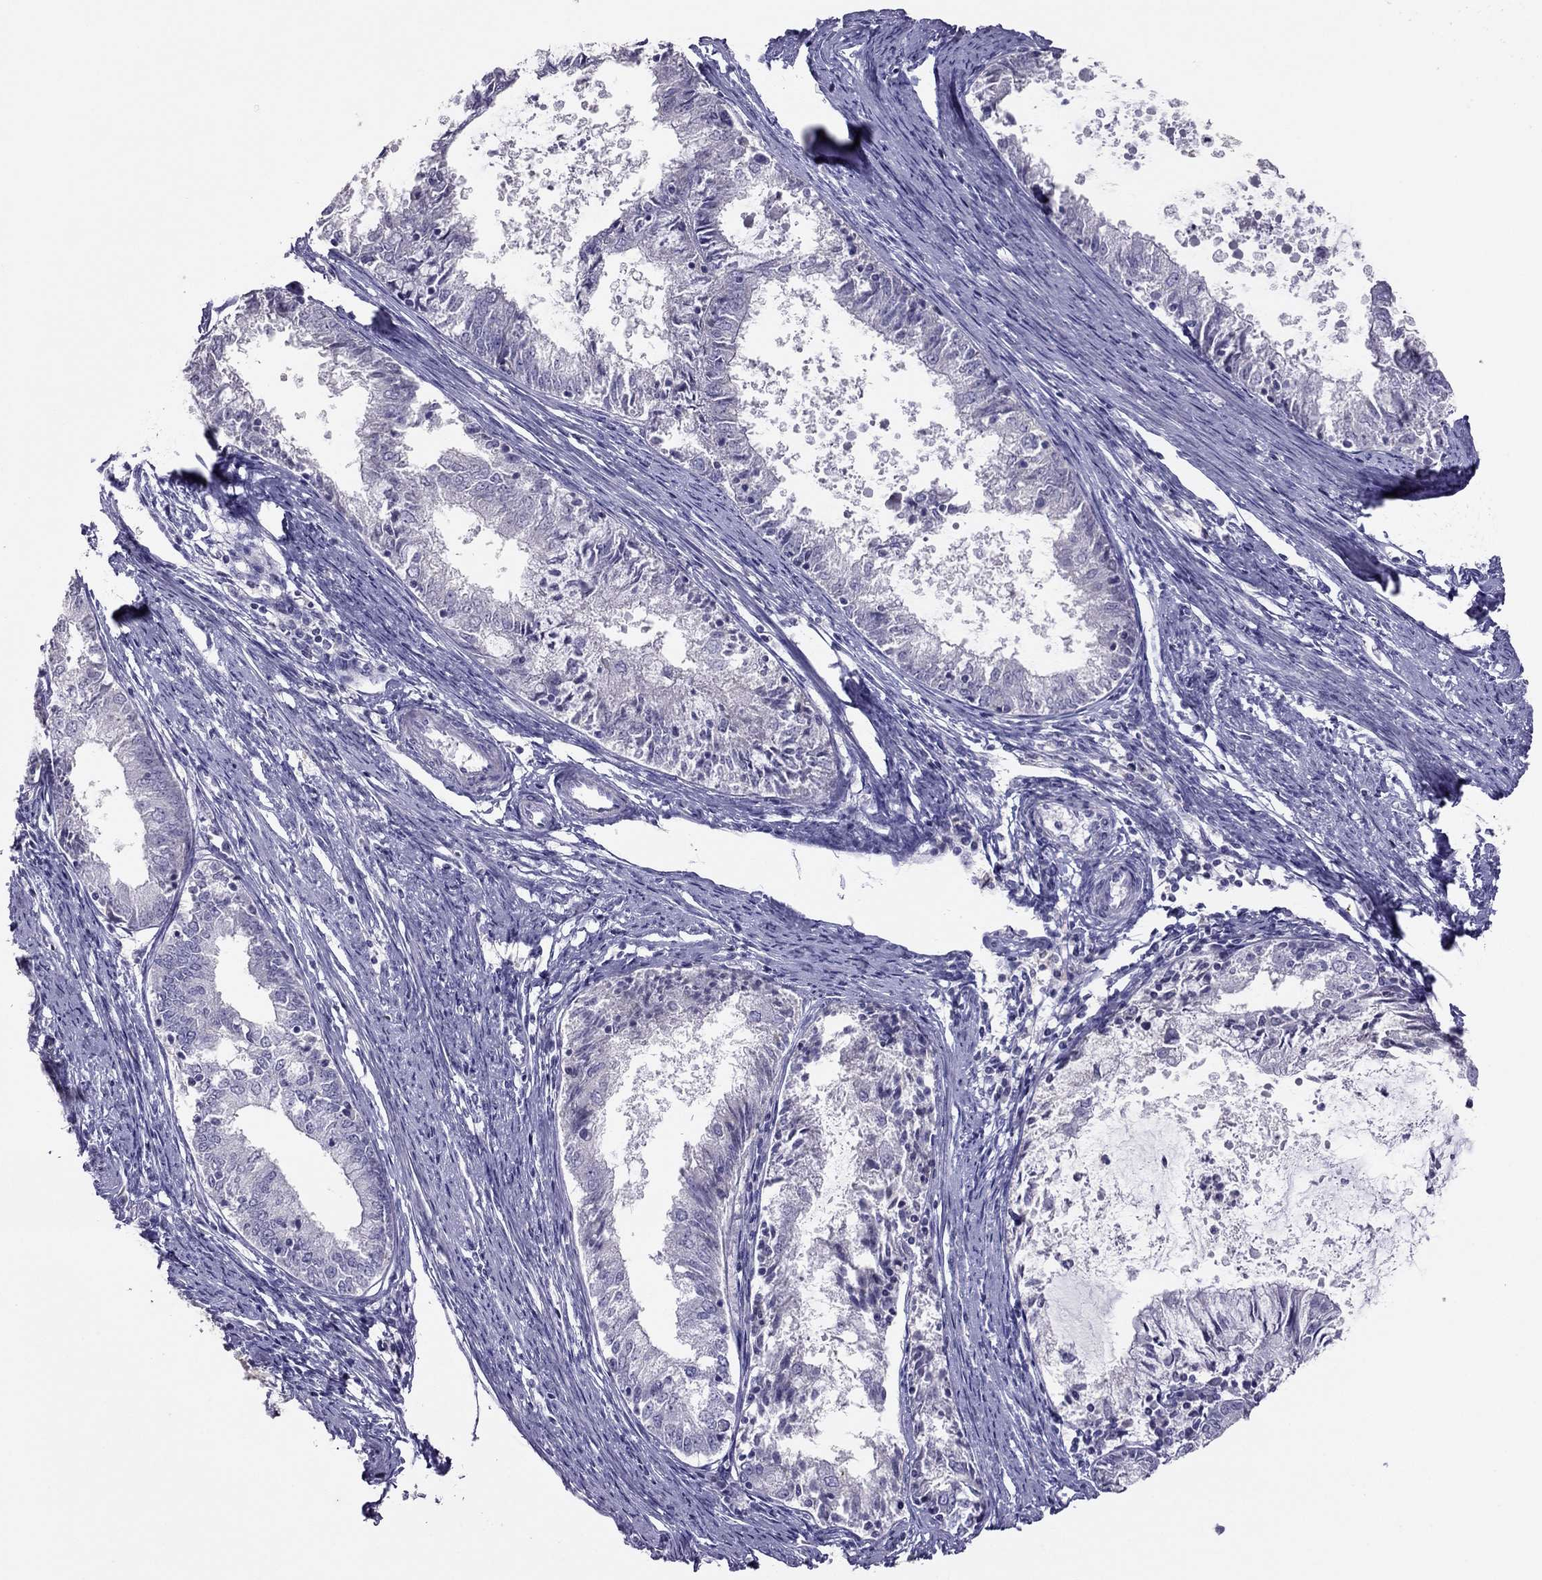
{"staining": {"intensity": "negative", "quantity": "none", "location": "none"}, "tissue": "endometrial cancer", "cell_type": "Tumor cells", "image_type": "cancer", "snomed": [{"axis": "morphology", "description": "Adenocarcinoma, NOS"}, {"axis": "topography", "description": "Endometrium"}], "caption": "Tumor cells show no significant protein positivity in endometrial adenocarcinoma.", "gene": "RGS8", "patient": {"sex": "female", "age": 57}}